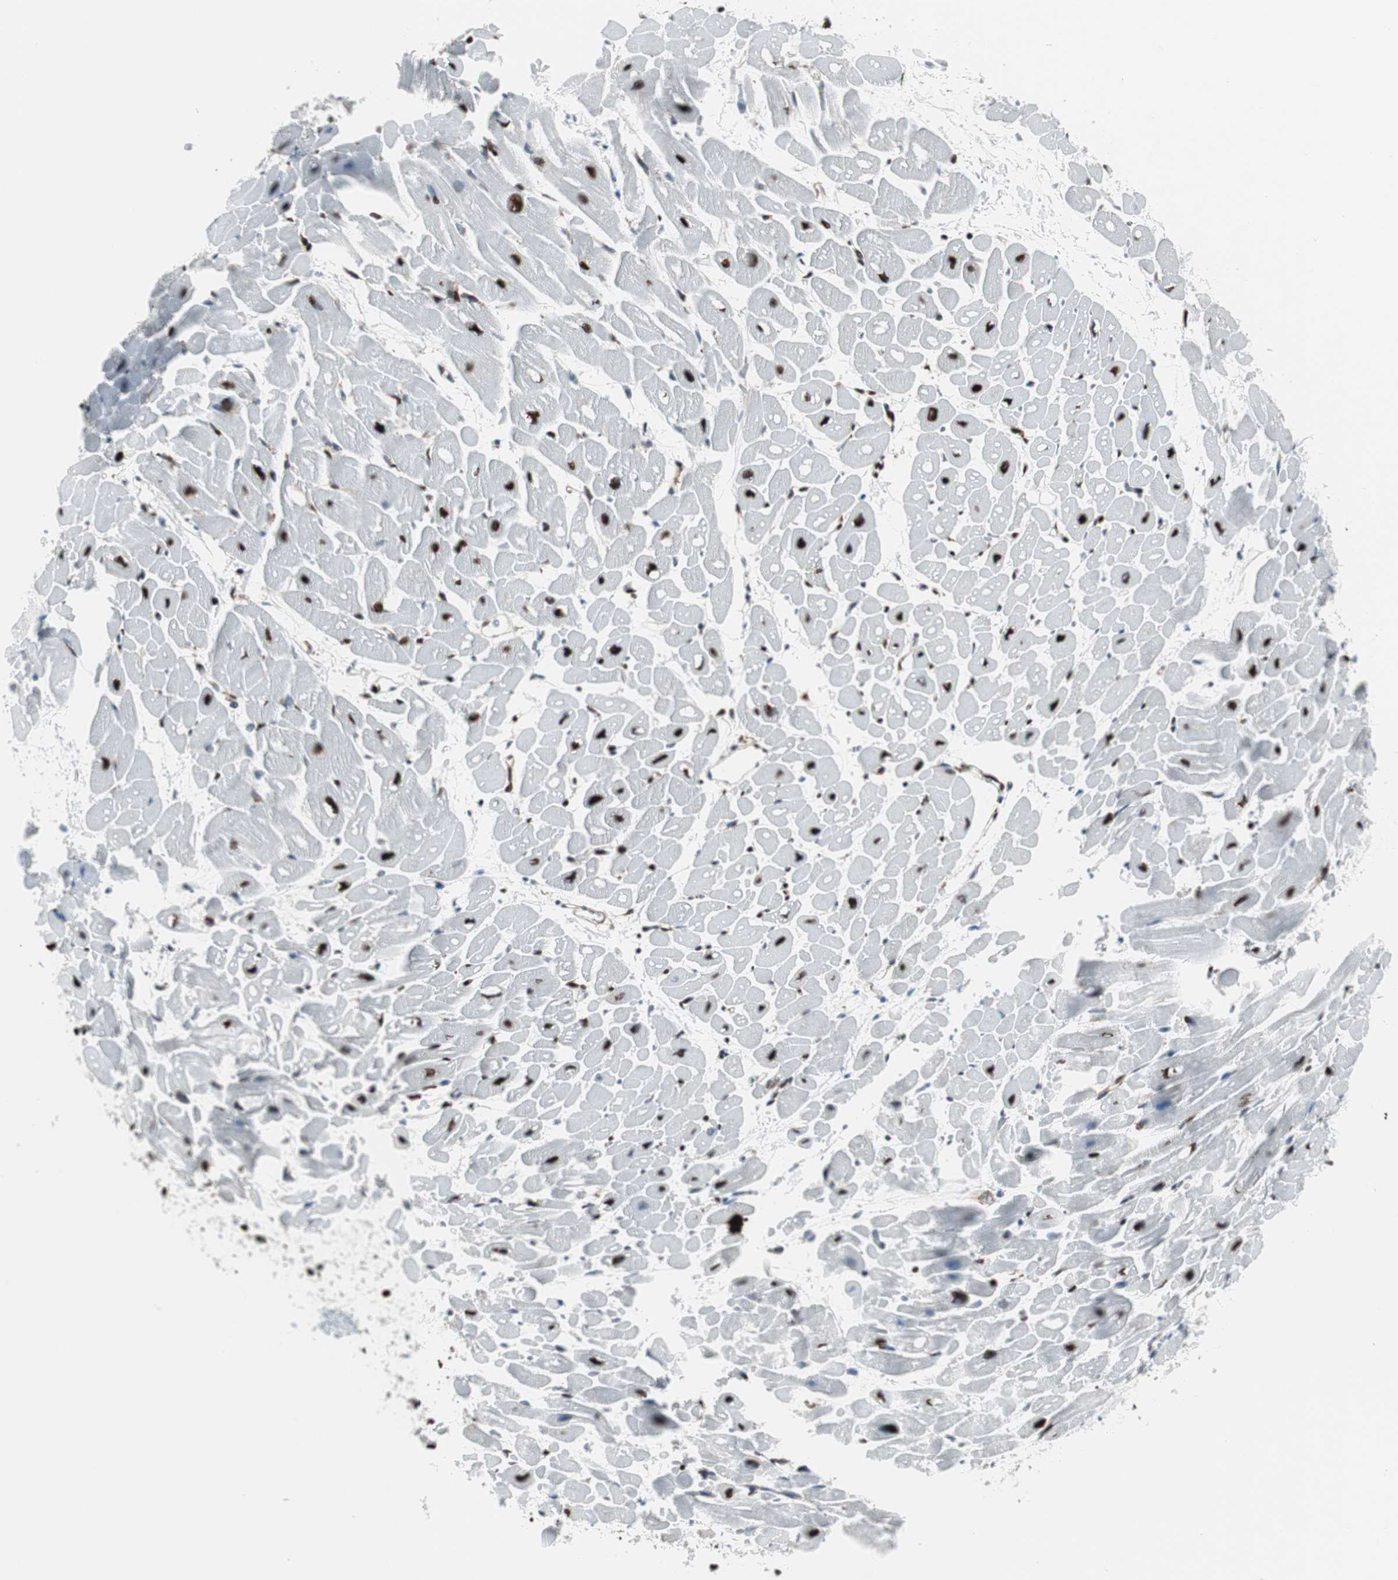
{"staining": {"intensity": "strong", "quantity": ">75%", "location": "nuclear"}, "tissue": "heart muscle", "cell_type": "Cardiomyocytes", "image_type": "normal", "snomed": [{"axis": "morphology", "description": "Normal tissue, NOS"}, {"axis": "topography", "description": "Heart"}], "caption": "The photomicrograph reveals immunohistochemical staining of normal heart muscle. There is strong nuclear staining is appreciated in approximately >75% of cardiomyocytes. (Stains: DAB in brown, nuclei in blue, Microscopy: brightfield microscopy at high magnification).", "gene": "NCL", "patient": {"sex": "male", "age": 45}}